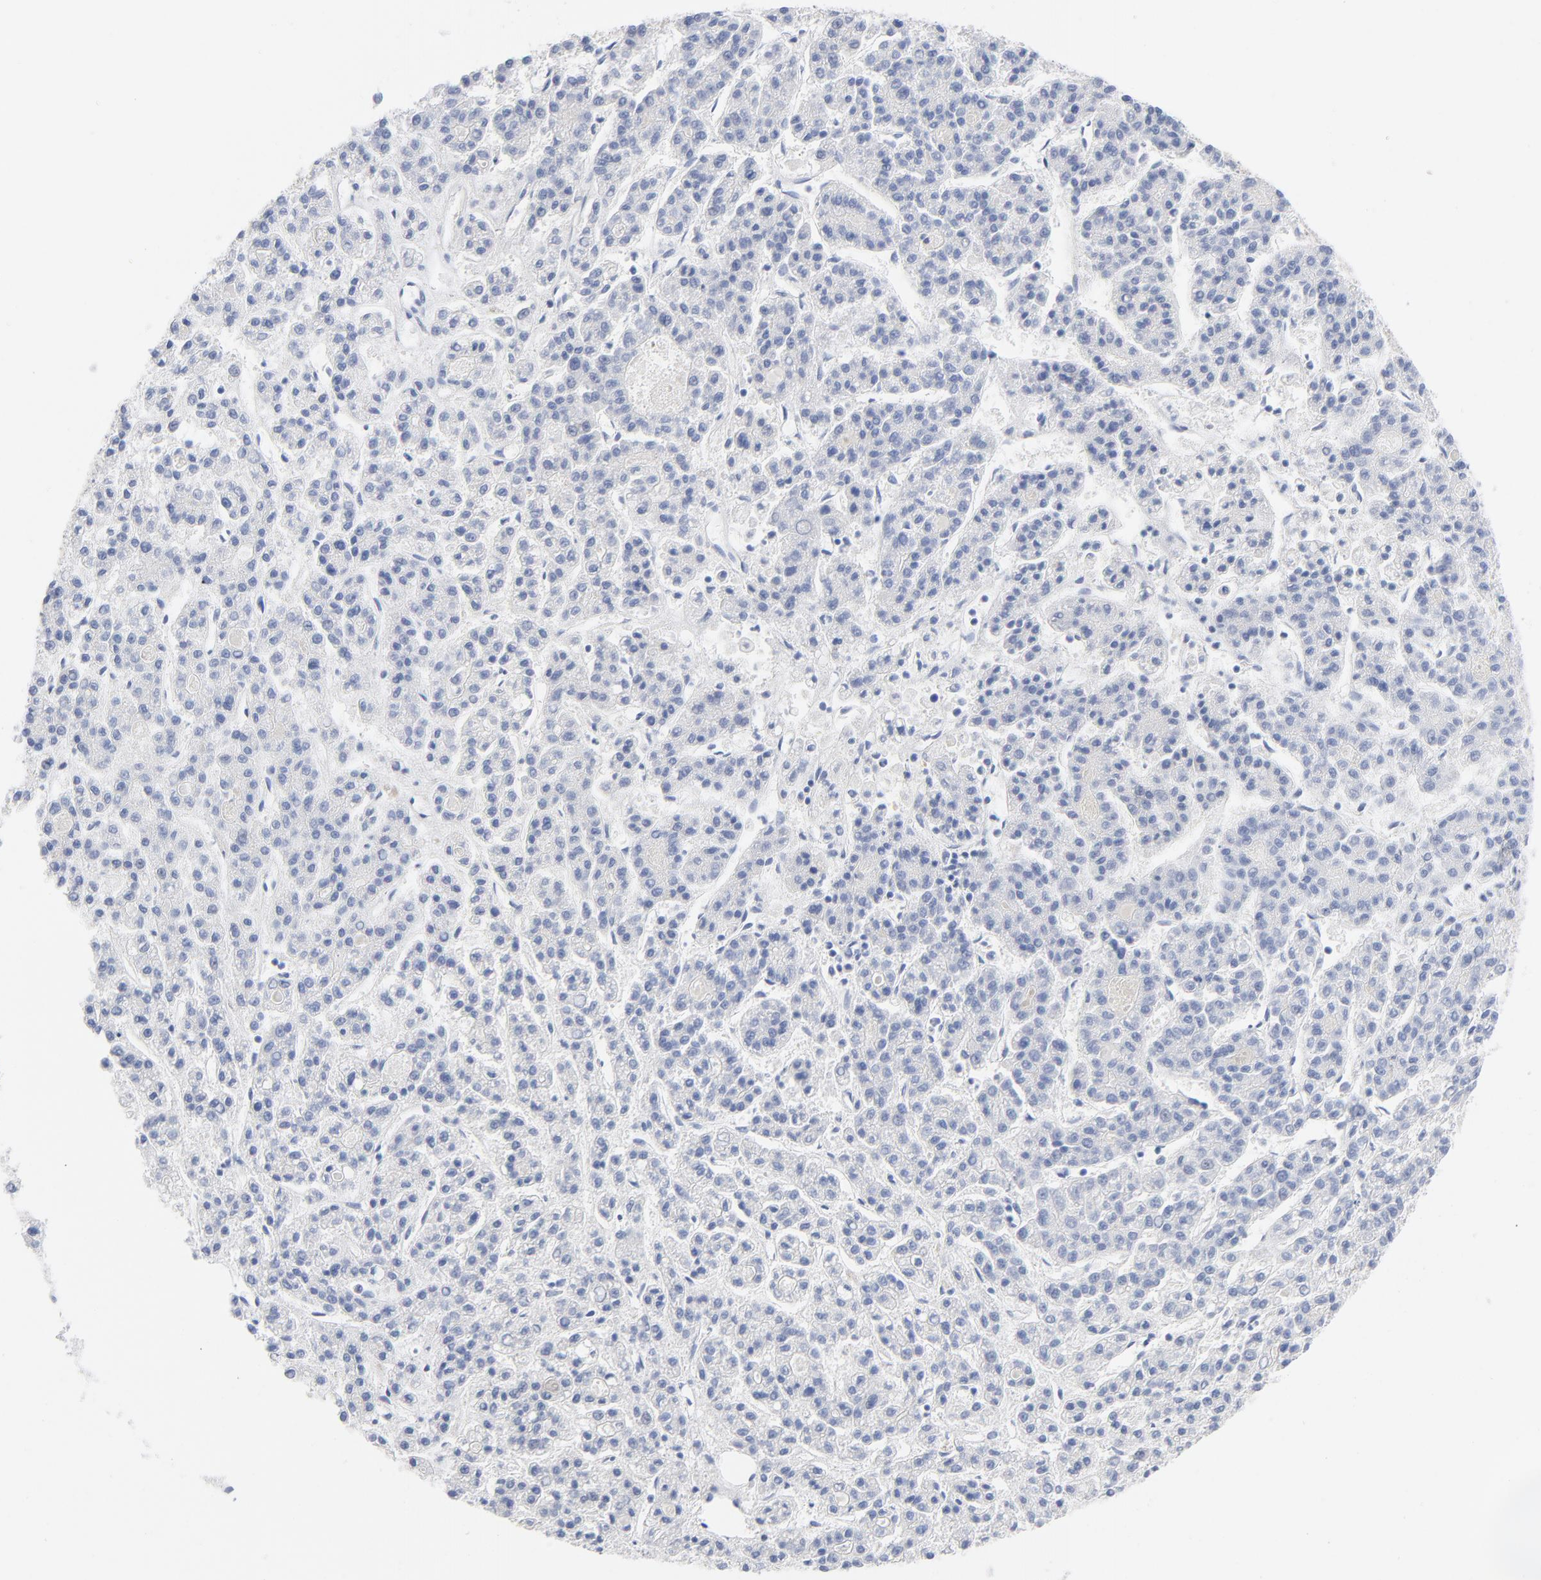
{"staining": {"intensity": "negative", "quantity": "none", "location": "none"}, "tissue": "liver cancer", "cell_type": "Tumor cells", "image_type": "cancer", "snomed": [{"axis": "morphology", "description": "Carcinoma, Hepatocellular, NOS"}, {"axis": "topography", "description": "Liver"}], "caption": "IHC of human liver cancer displays no staining in tumor cells.", "gene": "CAB39L", "patient": {"sex": "male", "age": 70}}